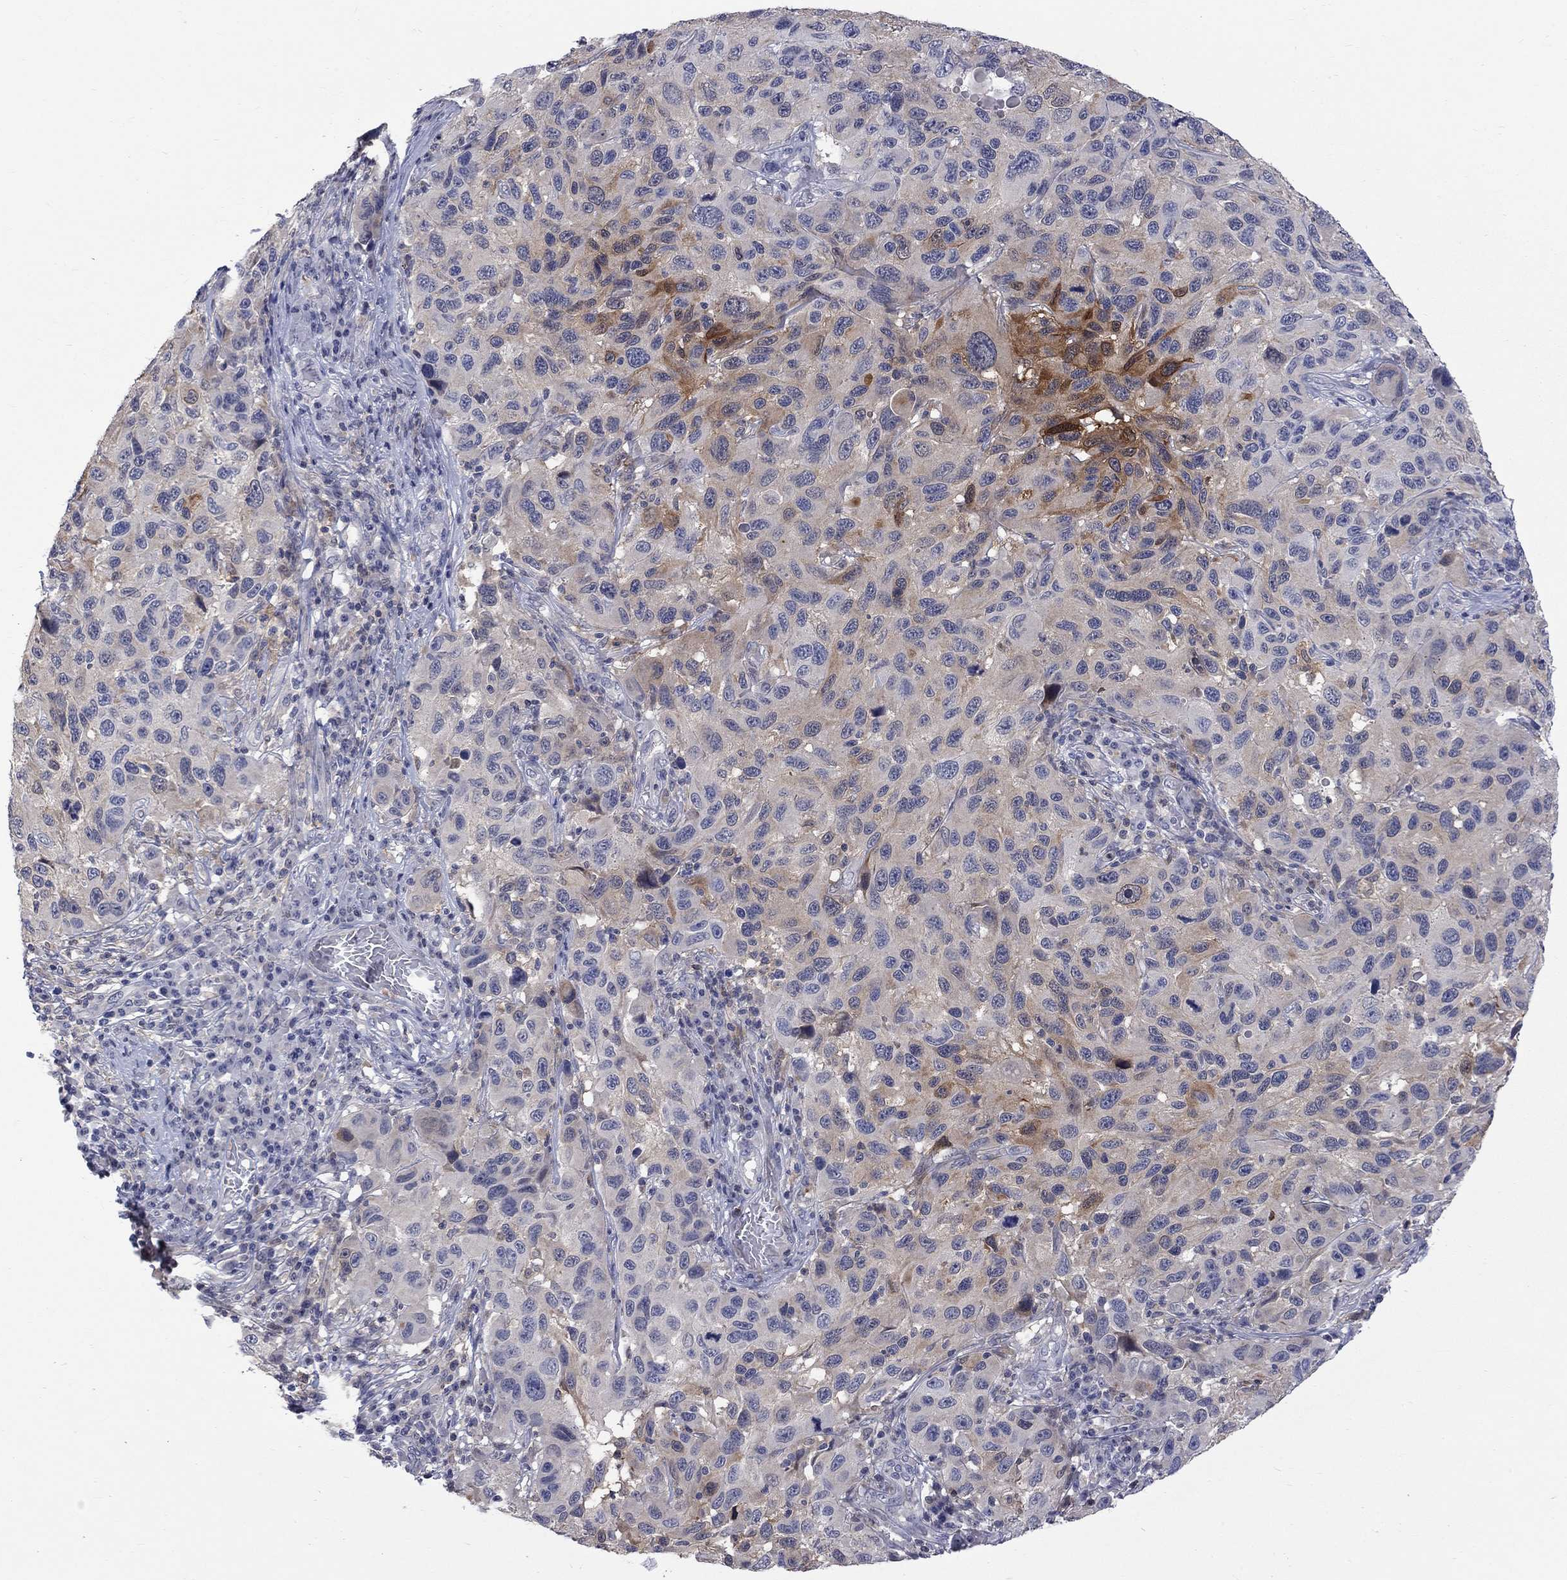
{"staining": {"intensity": "moderate", "quantity": "<25%", "location": "cytoplasmic/membranous"}, "tissue": "melanoma", "cell_type": "Tumor cells", "image_type": "cancer", "snomed": [{"axis": "morphology", "description": "Malignant melanoma, NOS"}, {"axis": "topography", "description": "Skin"}], "caption": "Moderate cytoplasmic/membranous protein staining is present in about <25% of tumor cells in melanoma.", "gene": "HKDC1", "patient": {"sex": "male", "age": 53}}